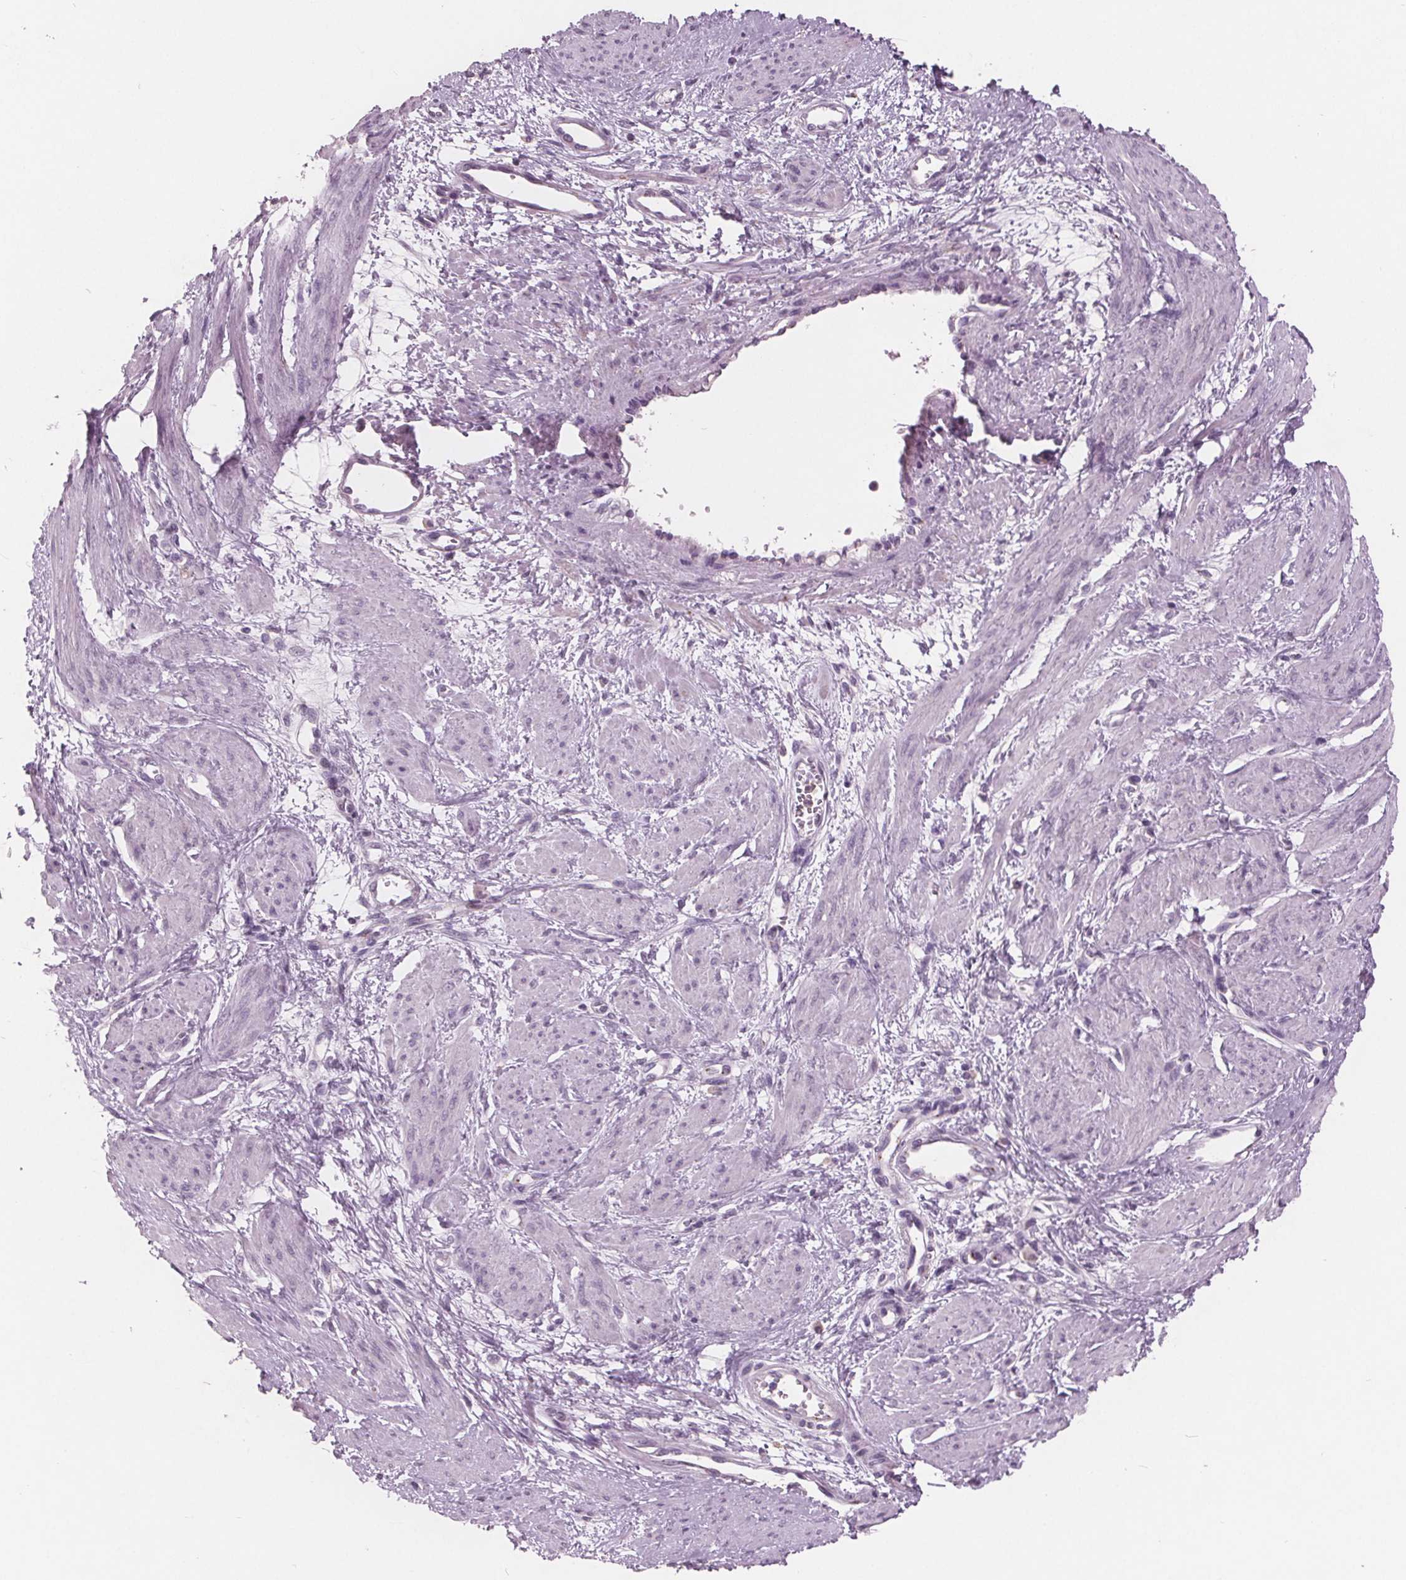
{"staining": {"intensity": "negative", "quantity": "none", "location": "none"}, "tissue": "smooth muscle", "cell_type": "Smooth muscle cells", "image_type": "normal", "snomed": [{"axis": "morphology", "description": "Normal tissue, NOS"}, {"axis": "topography", "description": "Smooth muscle"}, {"axis": "topography", "description": "Uterus"}], "caption": "The immunohistochemistry image has no significant positivity in smooth muscle cells of smooth muscle. (Brightfield microscopy of DAB immunohistochemistry (IHC) at high magnification).", "gene": "PTPN14", "patient": {"sex": "female", "age": 39}}